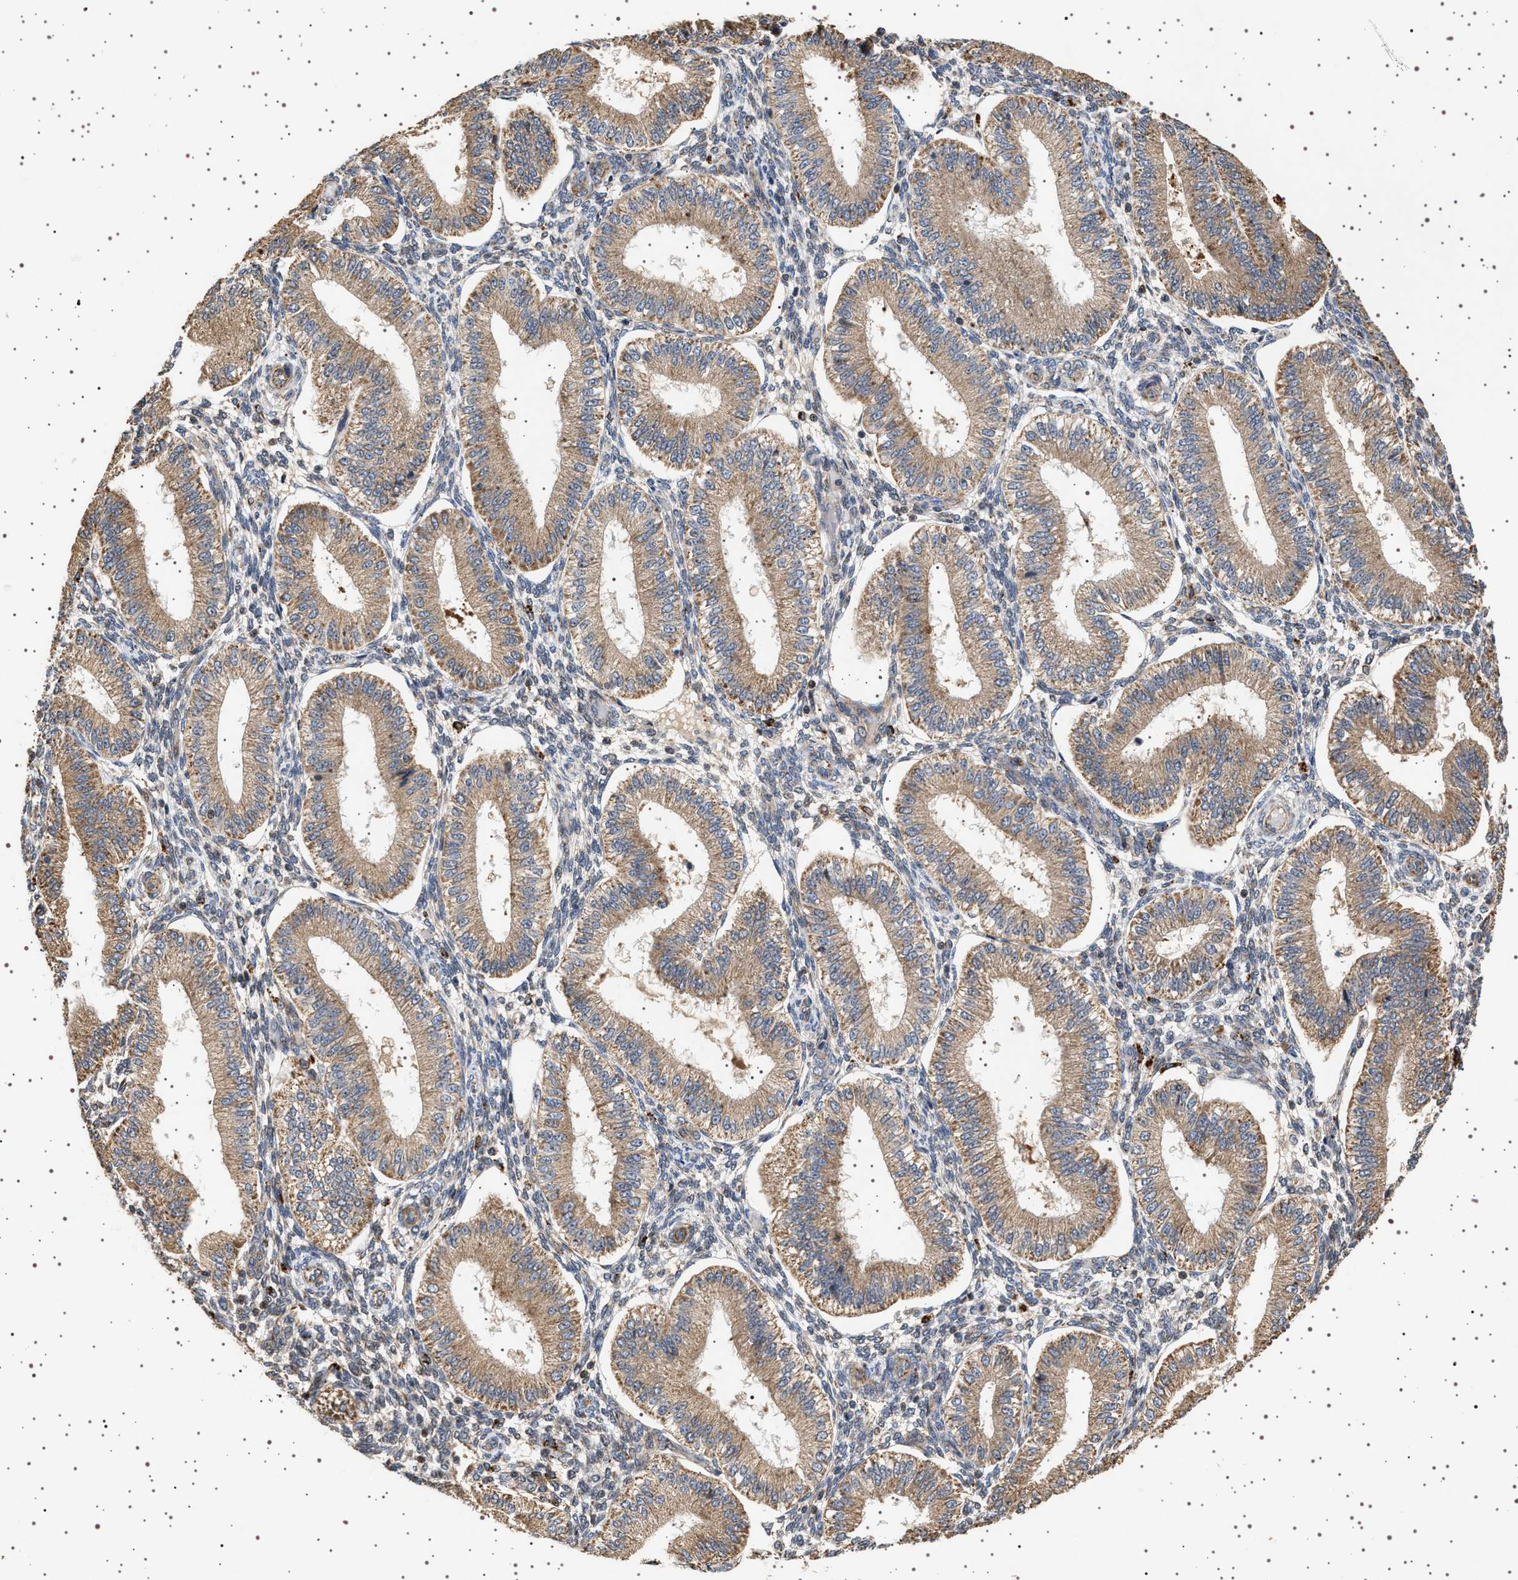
{"staining": {"intensity": "negative", "quantity": "none", "location": "none"}, "tissue": "endometrium", "cell_type": "Cells in endometrial stroma", "image_type": "normal", "snomed": [{"axis": "morphology", "description": "Normal tissue, NOS"}, {"axis": "topography", "description": "Endometrium"}], "caption": "IHC photomicrograph of unremarkable endometrium: endometrium stained with DAB (3,3'-diaminobenzidine) exhibits no significant protein positivity in cells in endometrial stroma.", "gene": "TRUB2", "patient": {"sex": "female", "age": 39}}